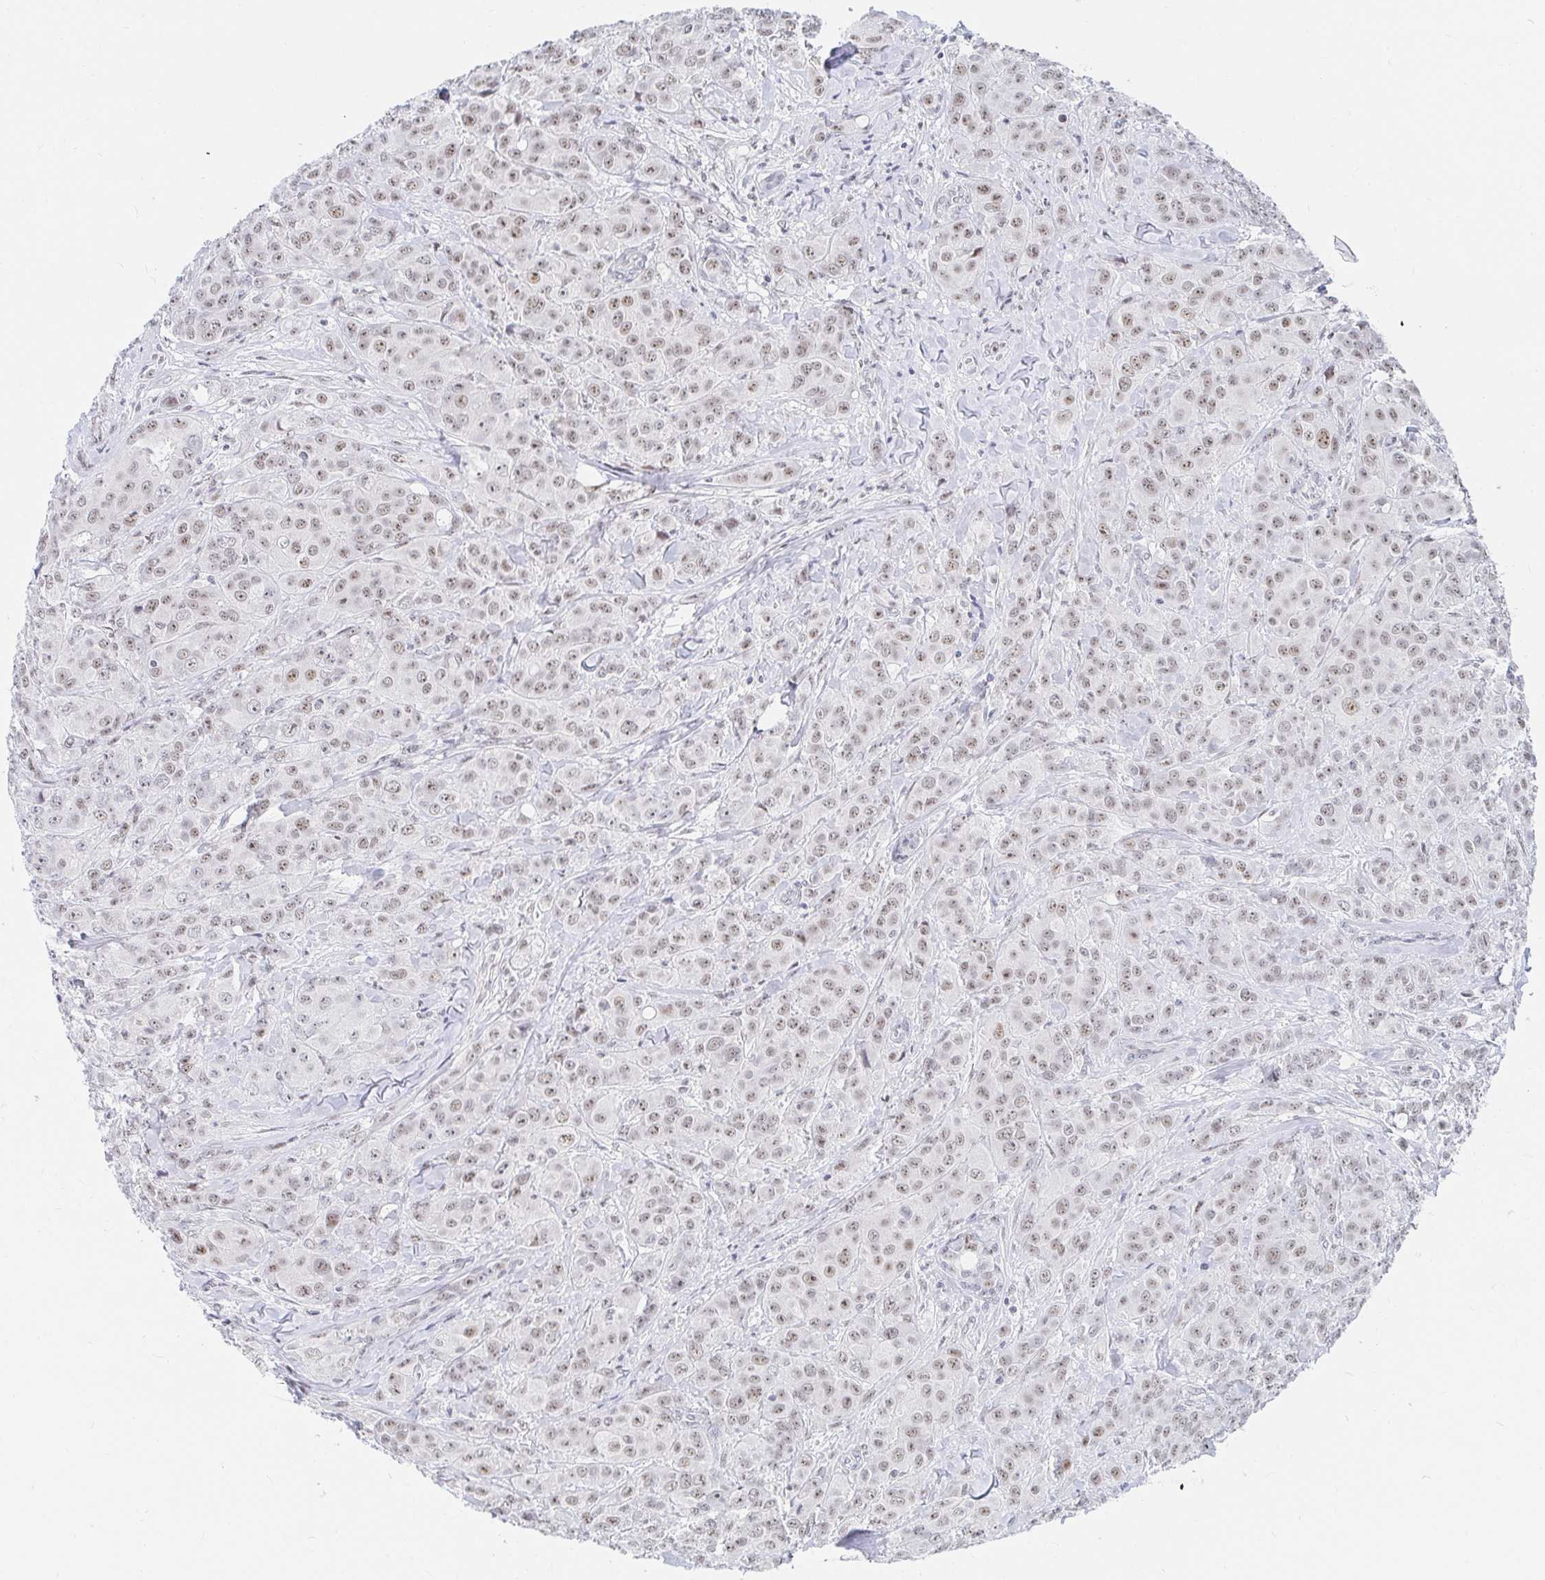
{"staining": {"intensity": "weak", "quantity": ">75%", "location": "nuclear"}, "tissue": "breast cancer", "cell_type": "Tumor cells", "image_type": "cancer", "snomed": [{"axis": "morphology", "description": "Normal tissue, NOS"}, {"axis": "morphology", "description": "Duct carcinoma"}, {"axis": "topography", "description": "Breast"}], "caption": "IHC photomicrograph of invasive ductal carcinoma (breast) stained for a protein (brown), which exhibits low levels of weak nuclear positivity in approximately >75% of tumor cells.", "gene": "COL28A1", "patient": {"sex": "female", "age": 43}}